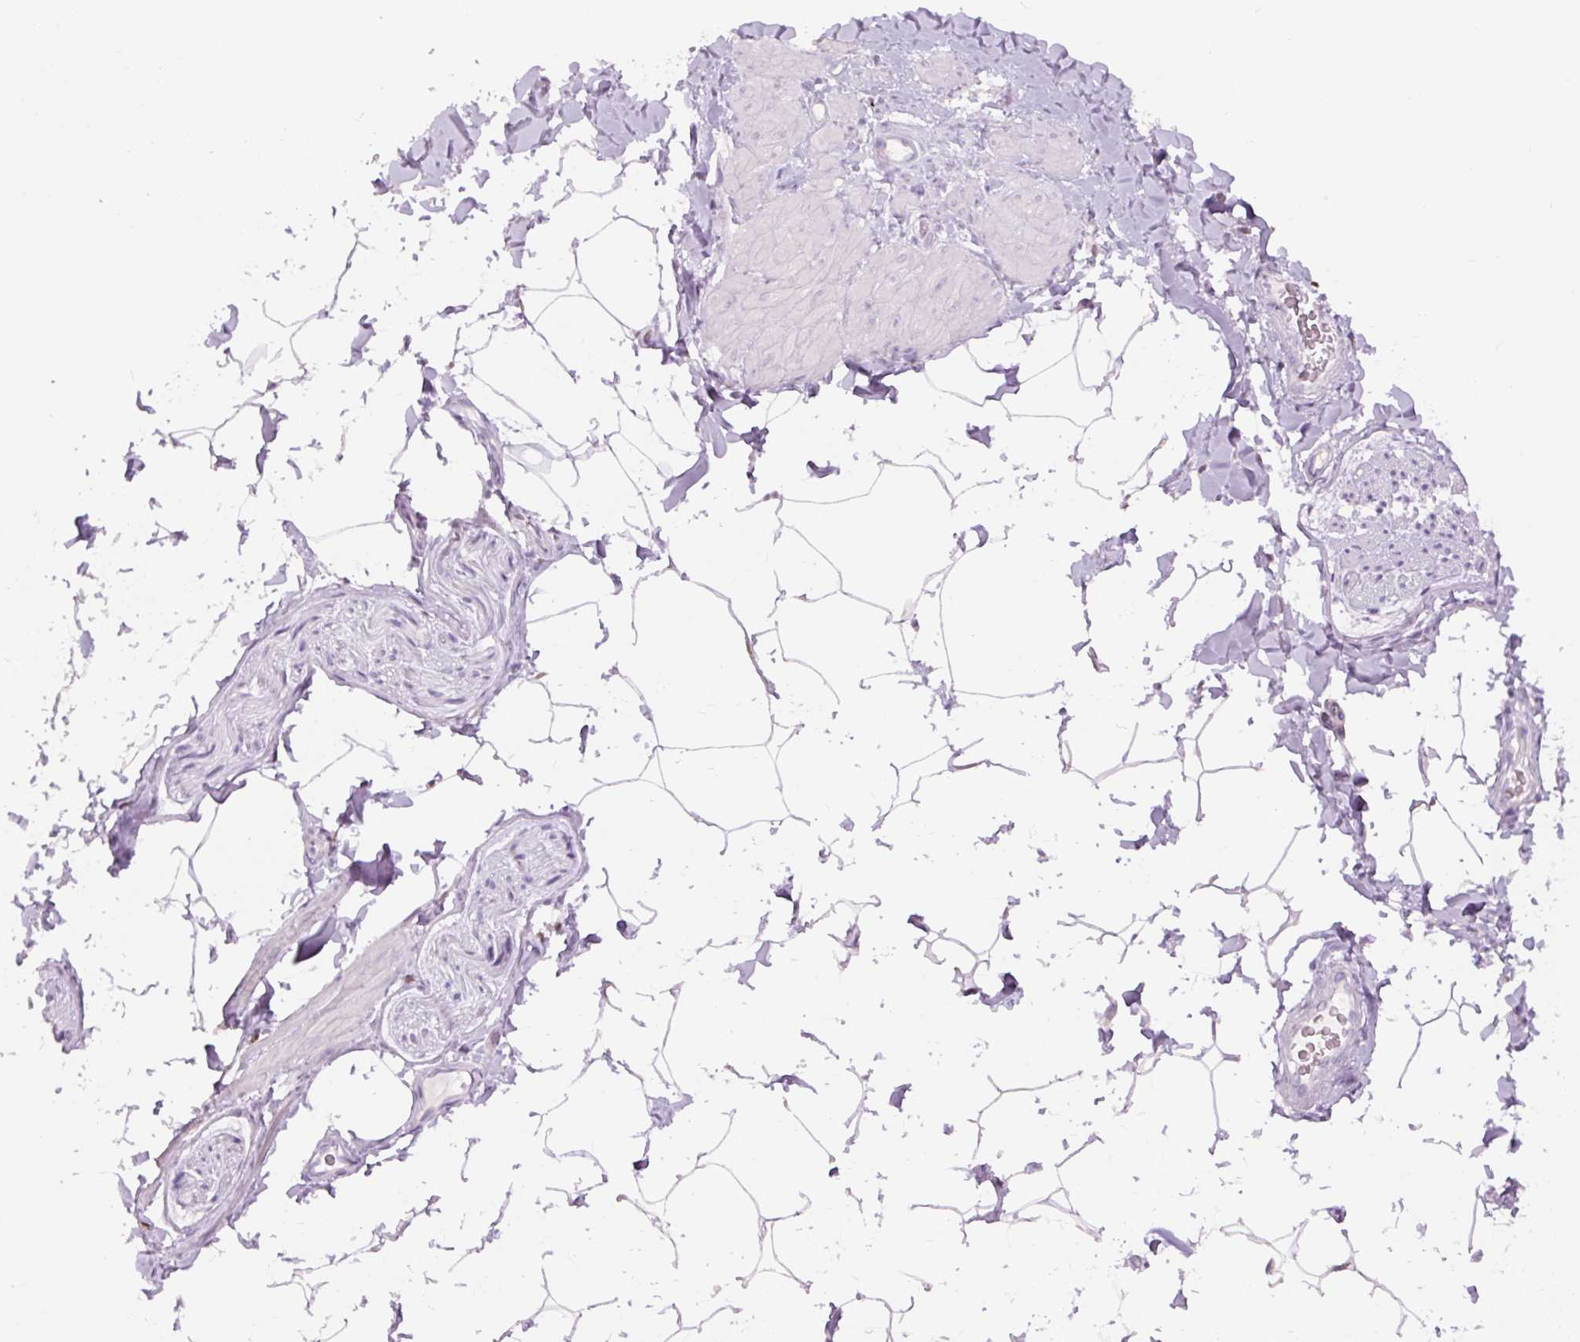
{"staining": {"intensity": "negative", "quantity": "none", "location": "none"}, "tissue": "adipose tissue", "cell_type": "Adipocytes", "image_type": "normal", "snomed": [{"axis": "morphology", "description": "Normal tissue, NOS"}, {"axis": "topography", "description": "Vascular tissue"}, {"axis": "topography", "description": "Peripheral nerve tissue"}], "caption": "Protein analysis of normal adipose tissue demonstrates no significant positivity in adipocytes.", "gene": "SIX1", "patient": {"sex": "male", "age": 41}}